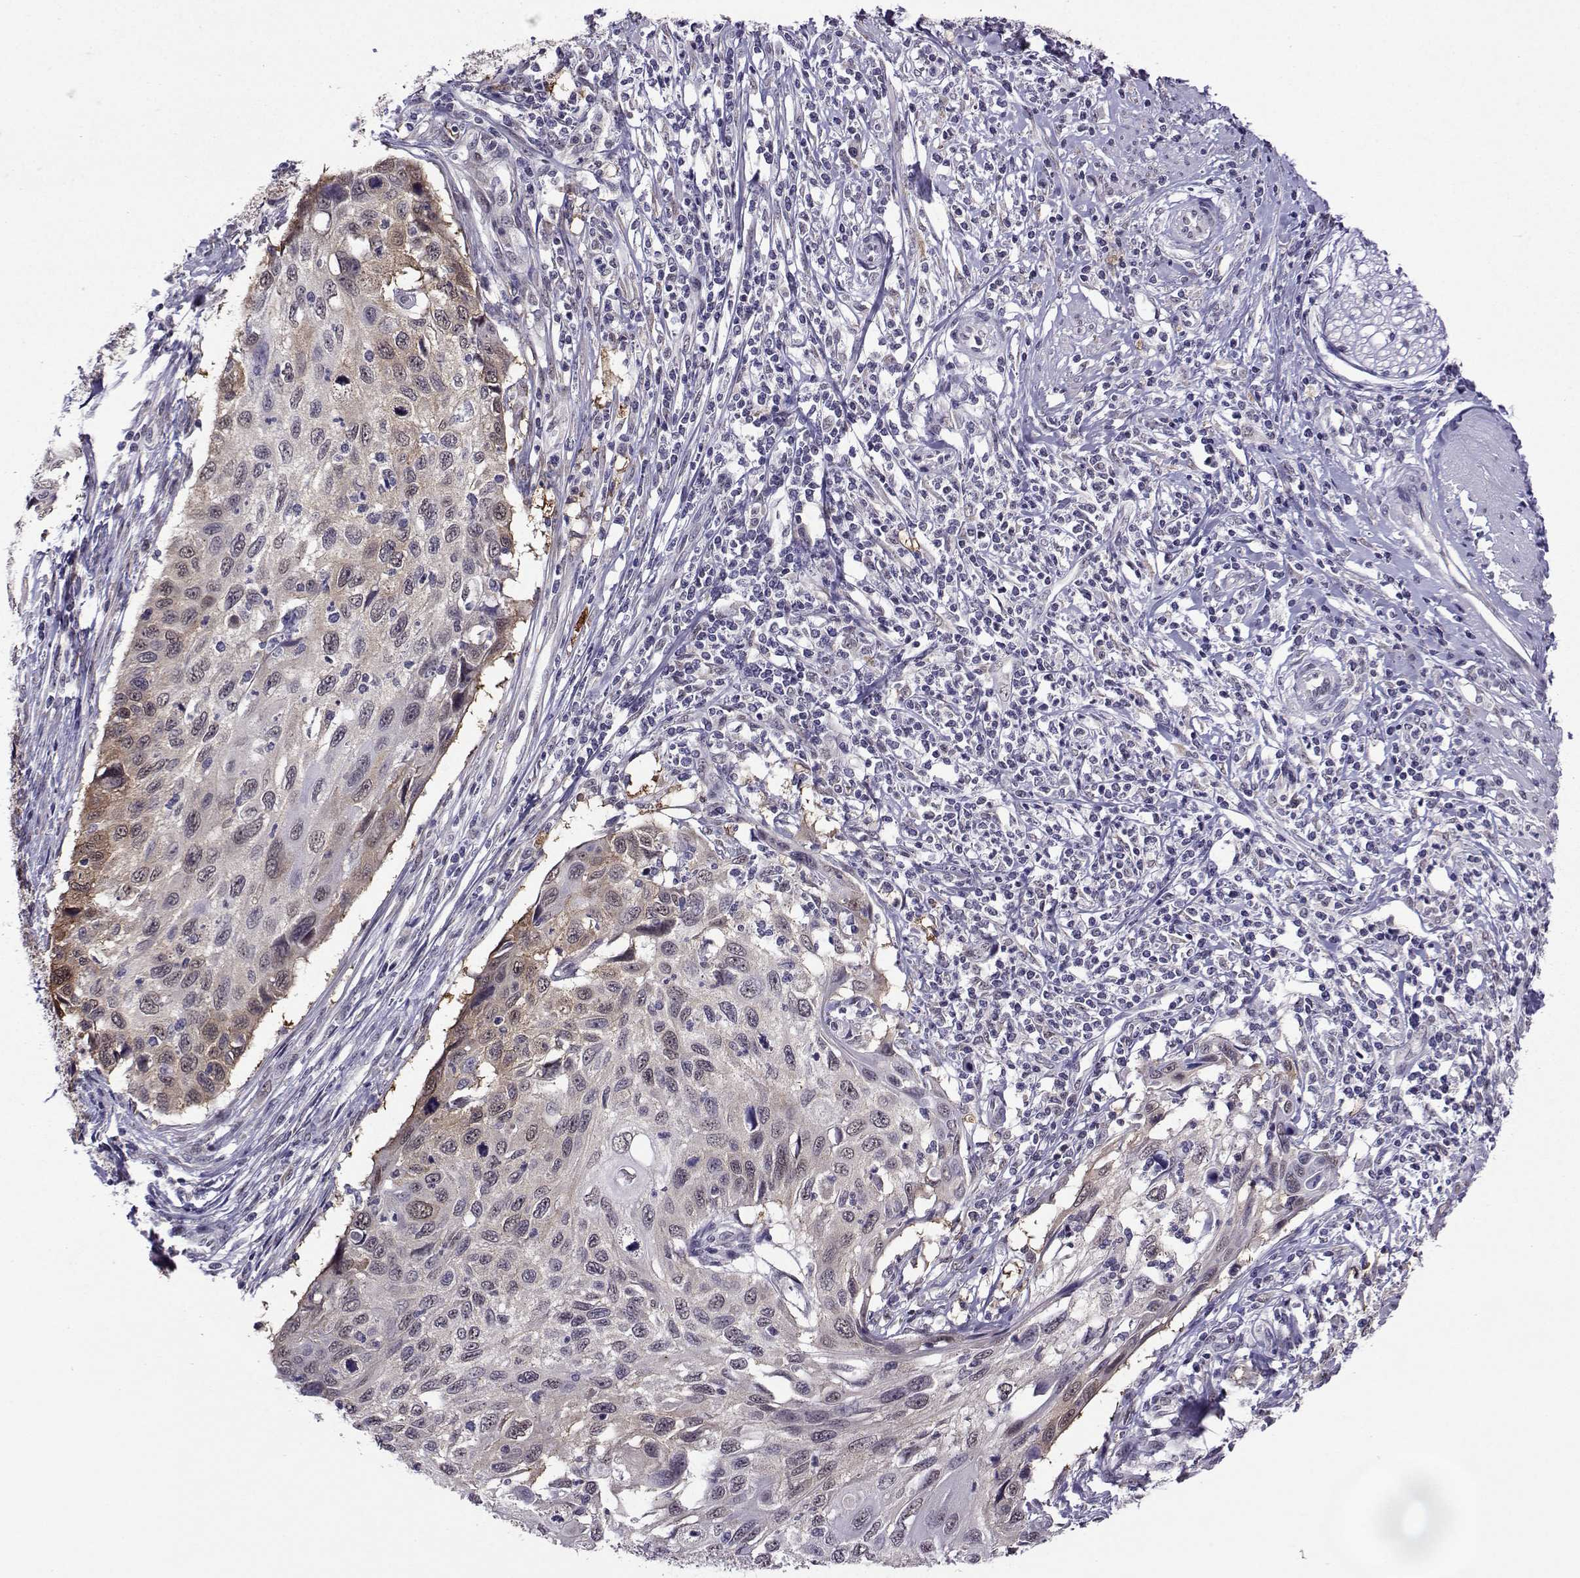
{"staining": {"intensity": "moderate", "quantity": "<25%", "location": "cytoplasmic/membranous"}, "tissue": "cervical cancer", "cell_type": "Tumor cells", "image_type": "cancer", "snomed": [{"axis": "morphology", "description": "Squamous cell carcinoma, NOS"}, {"axis": "topography", "description": "Cervix"}], "caption": "Immunohistochemical staining of human squamous cell carcinoma (cervical) displays low levels of moderate cytoplasmic/membranous positivity in approximately <25% of tumor cells.", "gene": "DDX20", "patient": {"sex": "female", "age": 70}}